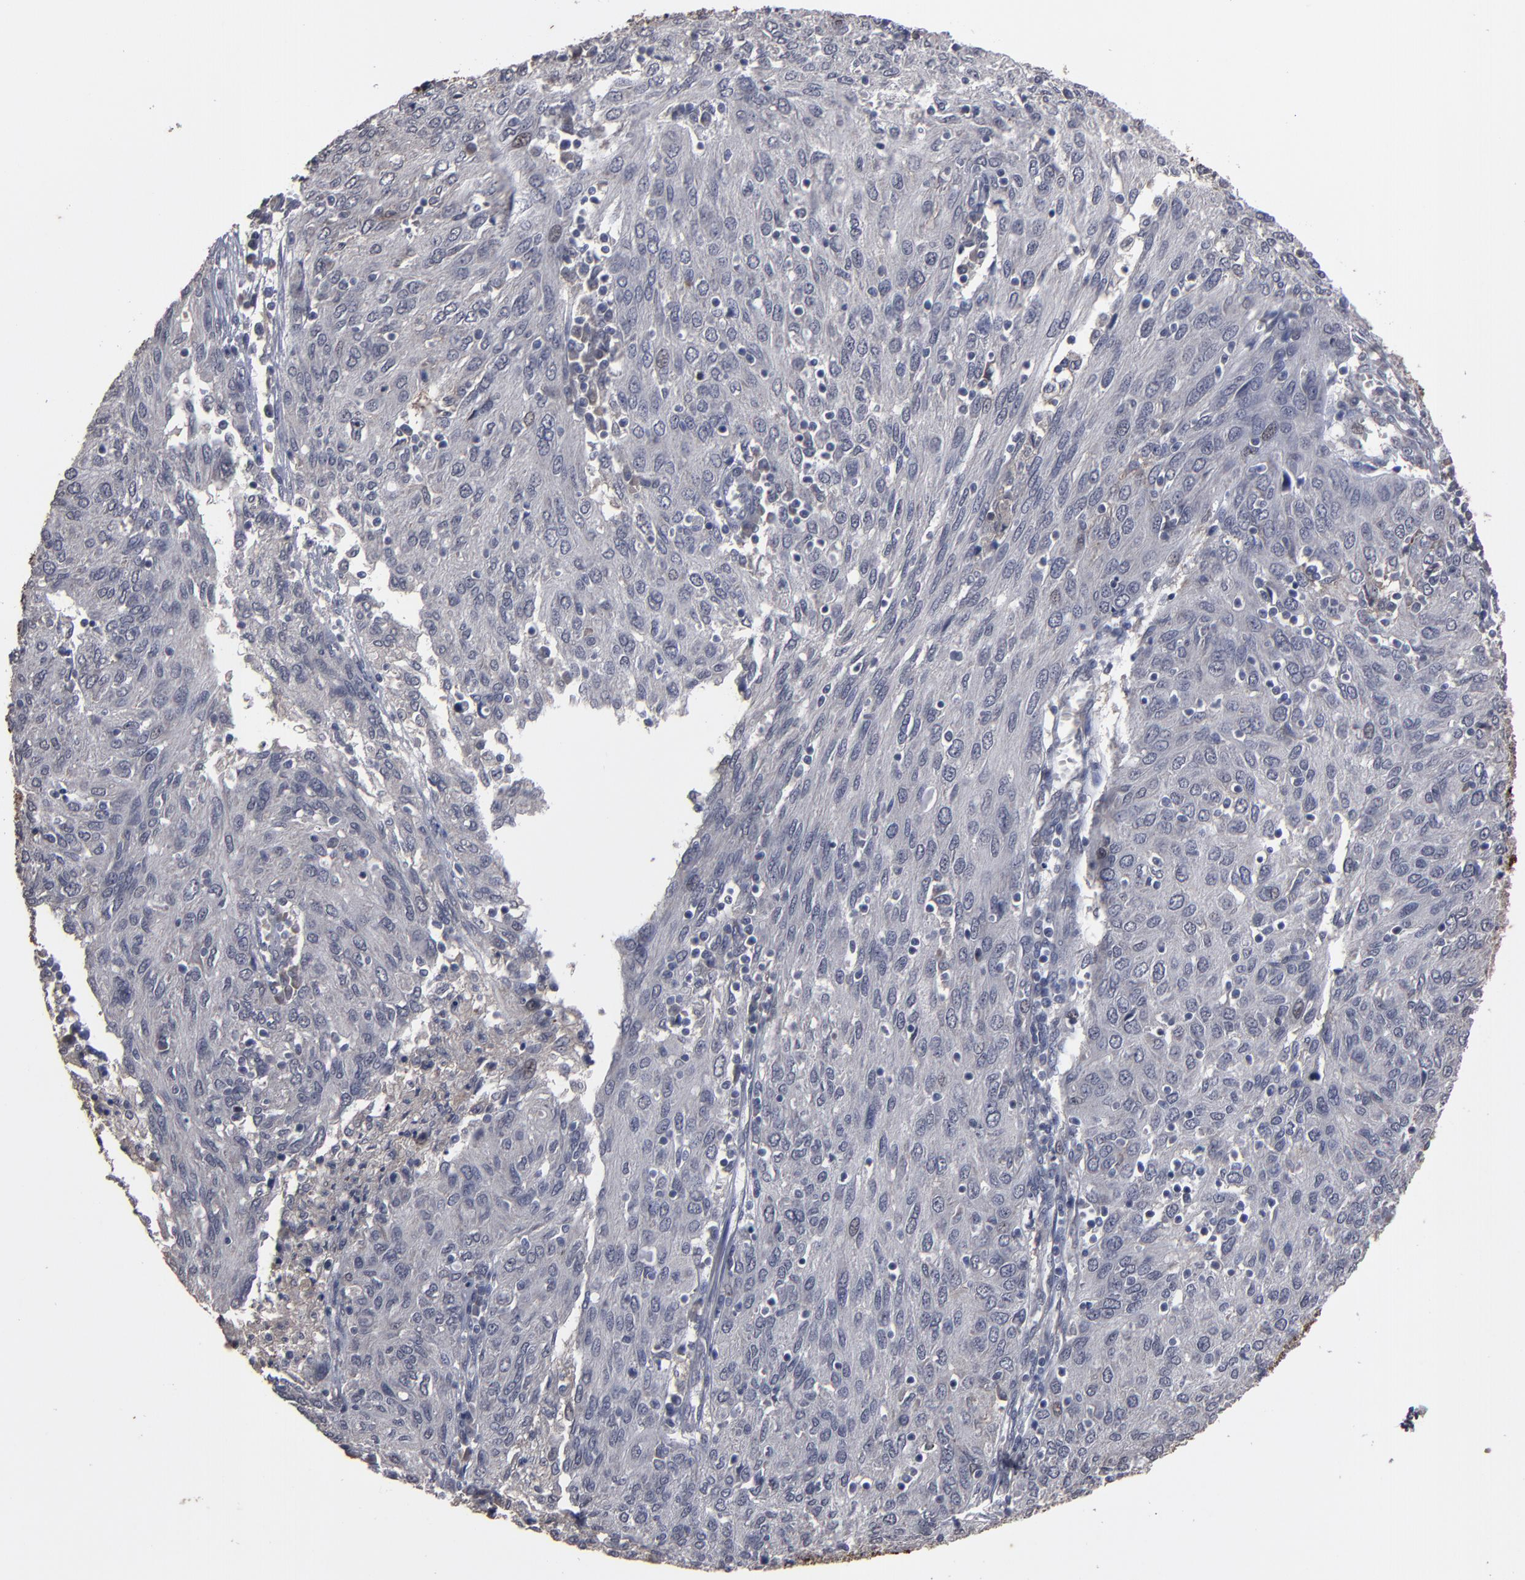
{"staining": {"intensity": "weak", "quantity": "<25%", "location": "nuclear"}, "tissue": "ovarian cancer", "cell_type": "Tumor cells", "image_type": "cancer", "snomed": [{"axis": "morphology", "description": "Carcinoma, endometroid"}, {"axis": "topography", "description": "Ovary"}], "caption": "Immunohistochemical staining of ovarian cancer reveals no significant expression in tumor cells.", "gene": "SLC22A17", "patient": {"sex": "female", "age": 50}}